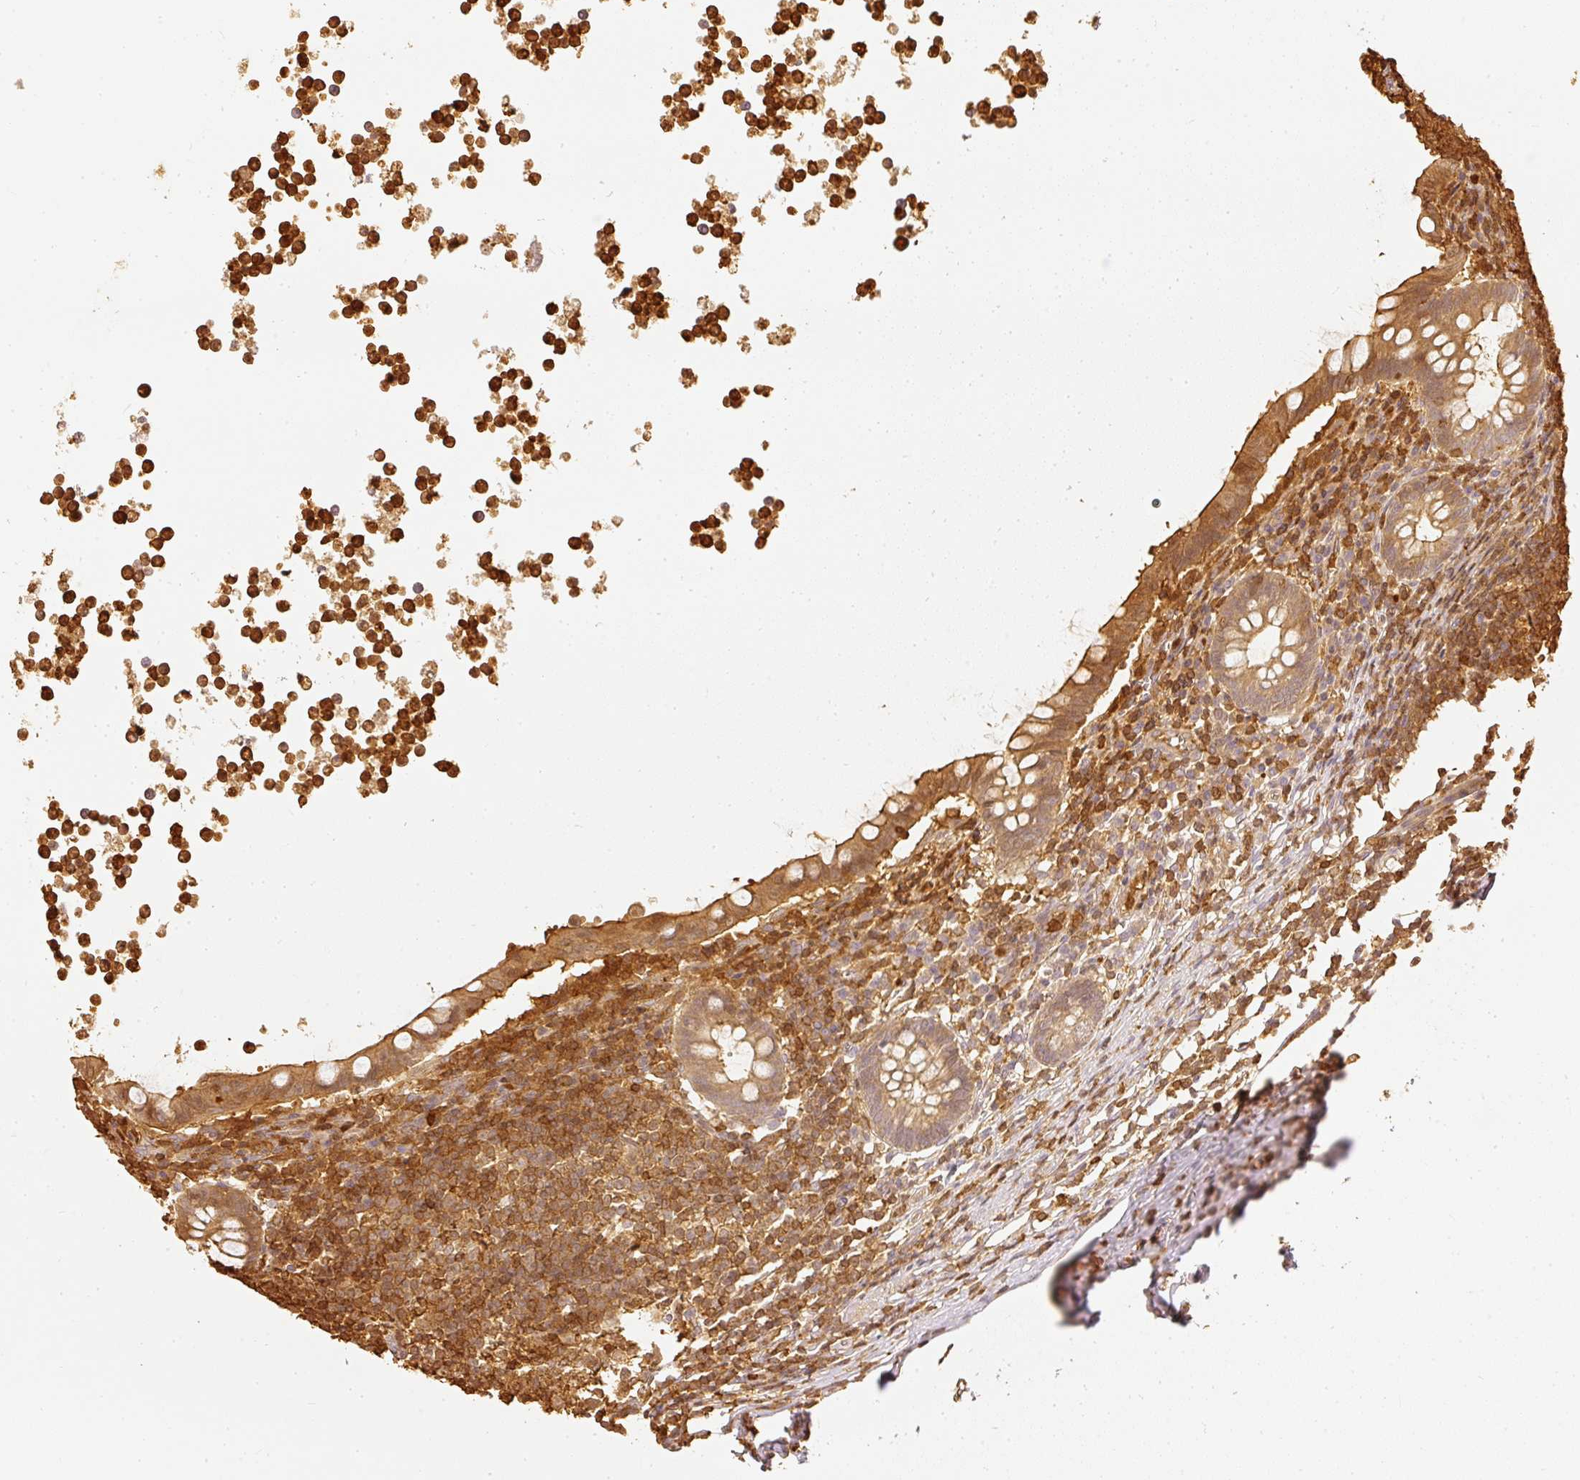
{"staining": {"intensity": "moderate", "quantity": ">75%", "location": "cytoplasmic/membranous"}, "tissue": "appendix", "cell_type": "Glandular cells", "image_type": "normal", "snomed": [{"axis": "morphology", "description": "Normal tissue, NOS"}, {"axis": "topography", "description": "Appendix"}], "caption": "This image exhibits IHC staining of benign human appendix, with medium moderate cytoplasmic/membranous staining in about >75% of glandular cells.", "gene": "PFN1", "patient": {"sex": "female", "age": 56}}